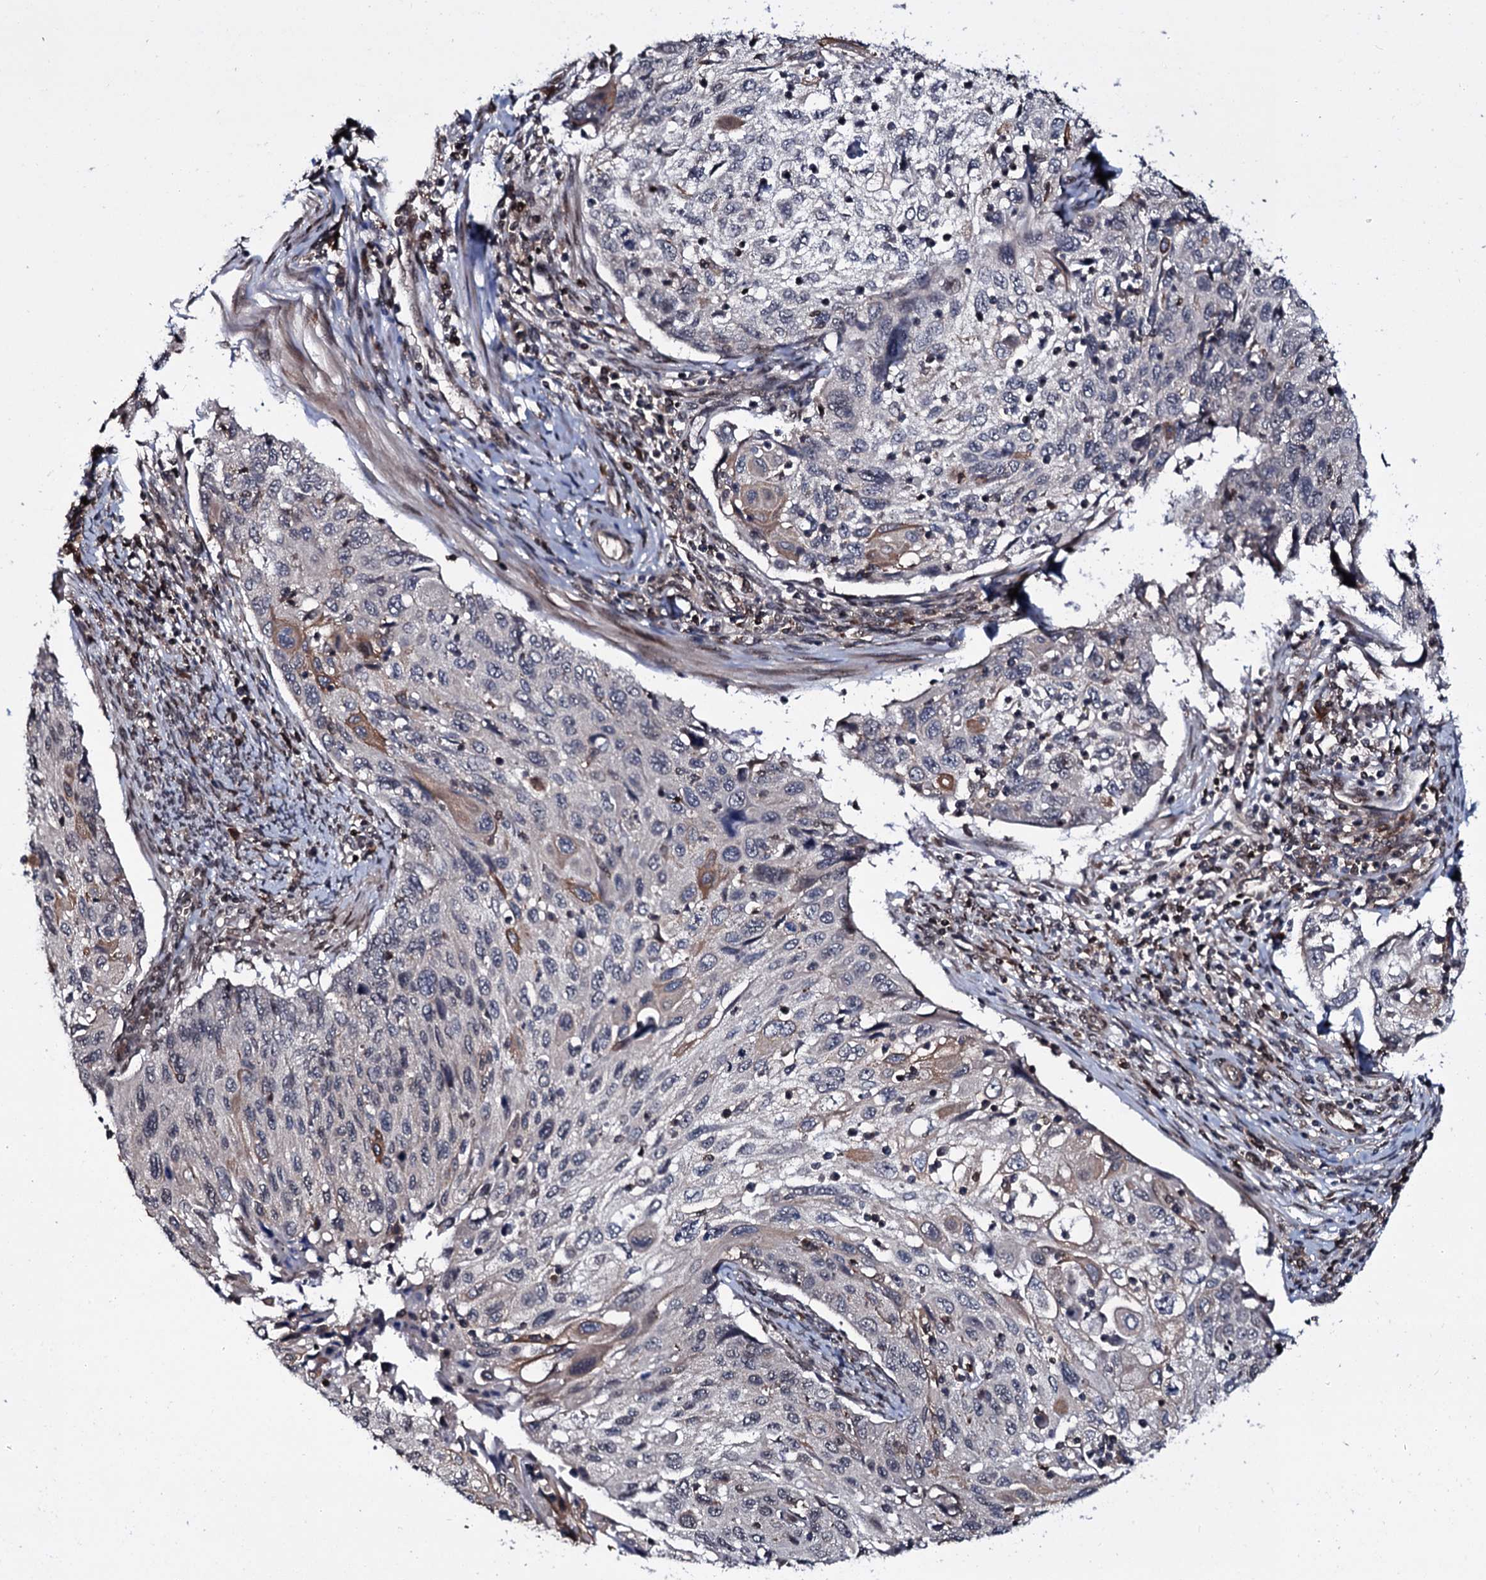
{"staining": {"intensity": "negative", "quantity": "none", "location": "none"}, "tissue": "cervical cancer", "cell_type": "Tumor cells", "image_type": "cancer", "snomed": [{"axis": "morphology", "description": "Squamous cell carcinoma, NOS"}, {"axis": "topography", "description": "Cervix"}], "caption": "Immunohistochemical staining of cervical cancer reveals no significant staining in tumor cells.", "gene": "HDDC3", "patient": {"sex": "female", "age": 70}}